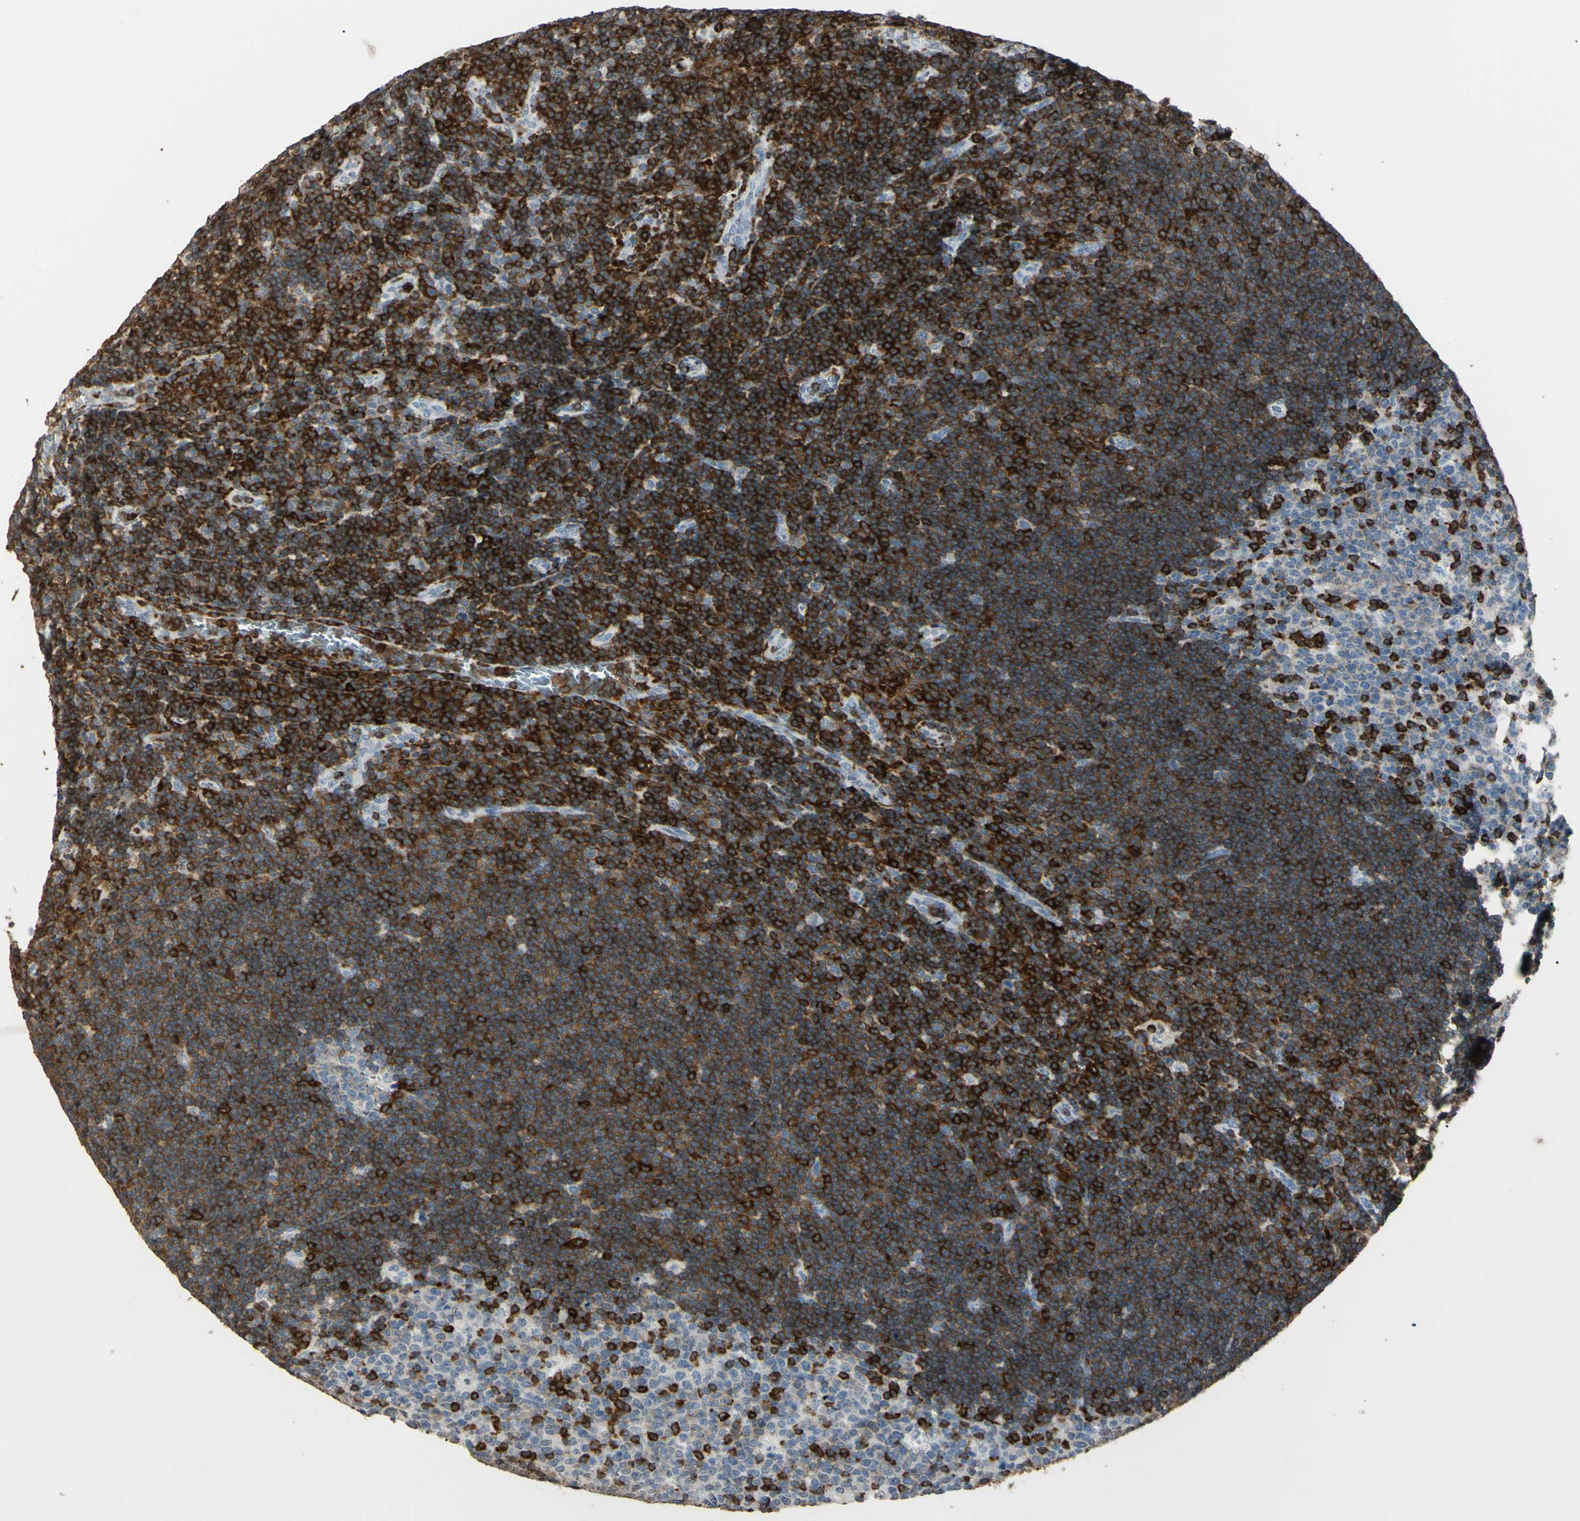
{"staining": {"intensity": "strong", "quantity": "<25%", "location": "cytoplasmic/membranous"}, "tissue": "lymph node", "cell_type": "Germinal center cells", "image_type": "normal", "snomed": [{"axis": "morphology", "description": "Normal tissue, NOS"}, {"axis": "topography", "description": "Lymph node"}, {"axis": "topography", "description": "Salivary gland"}], "caption": "Brown immunohistochemical staining in normal lymph node exhibits strong cytoplasmic/membranous expression in approximately <25% of germinal center cells.", "gene": "PSTPIP1", "patient": {"sex": "male", "age": 8}}